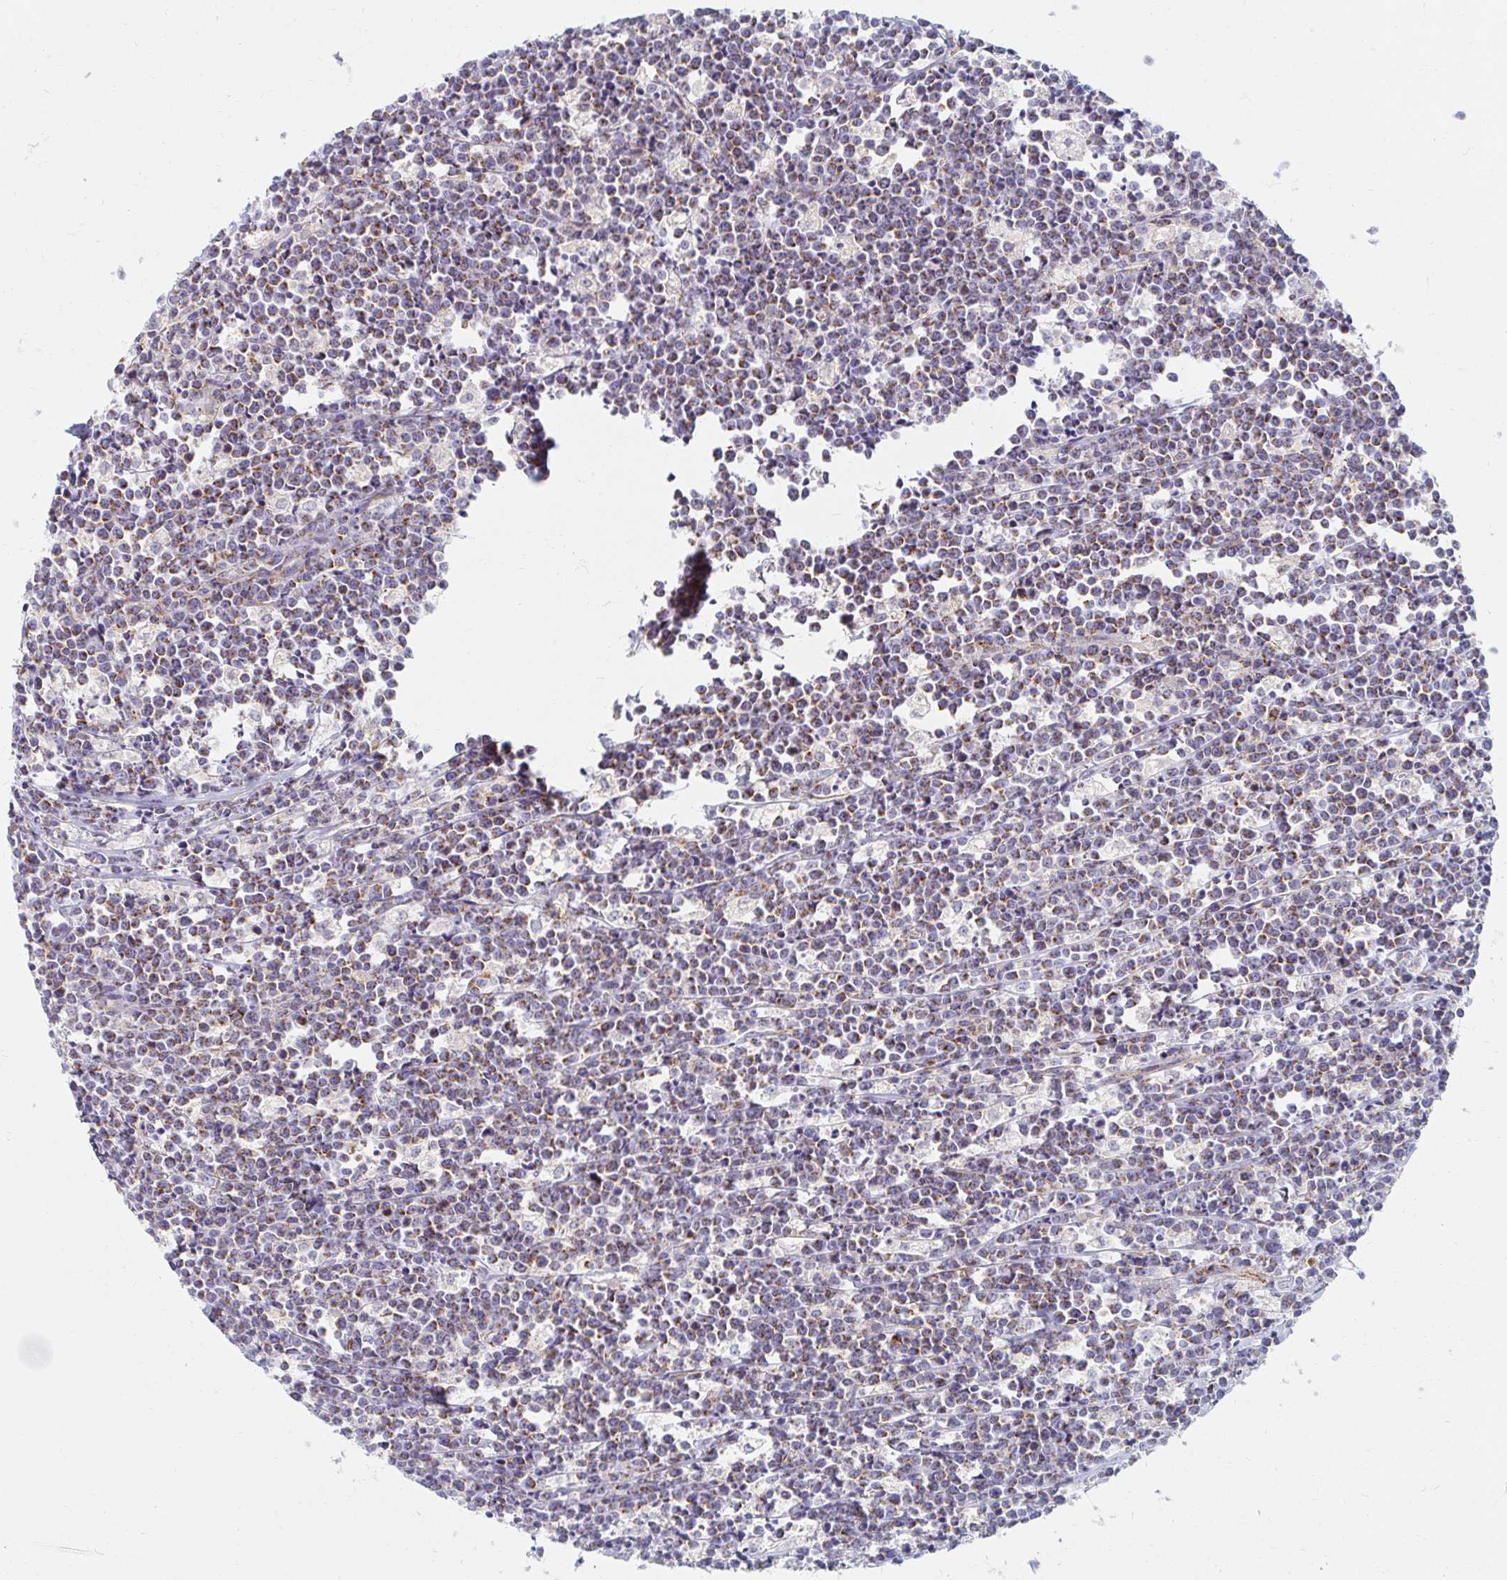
{"staining": {"intensity": "moderate", "quantity": "25%-75%", "location": "cytoplasmic/membranous"}, "tissue": "lymphoma", "cell_type": "Tumor cells", "image_type": "cancer", "snomed": [{"axis": "morphology", "description": "Malignant lymphoma, non-Hodgkin's type, High grade"}, {"axis": "topography", "description": "Small intestine"}], "caption": "A brown stain shows moderate cytoplasmic/membranous staining of a protein in human high-grade malignant lymphoma, non-Hodgkin's type tumor cells.", "gene": "MAVS", "patient": {"sex": "female", "age": 56}}